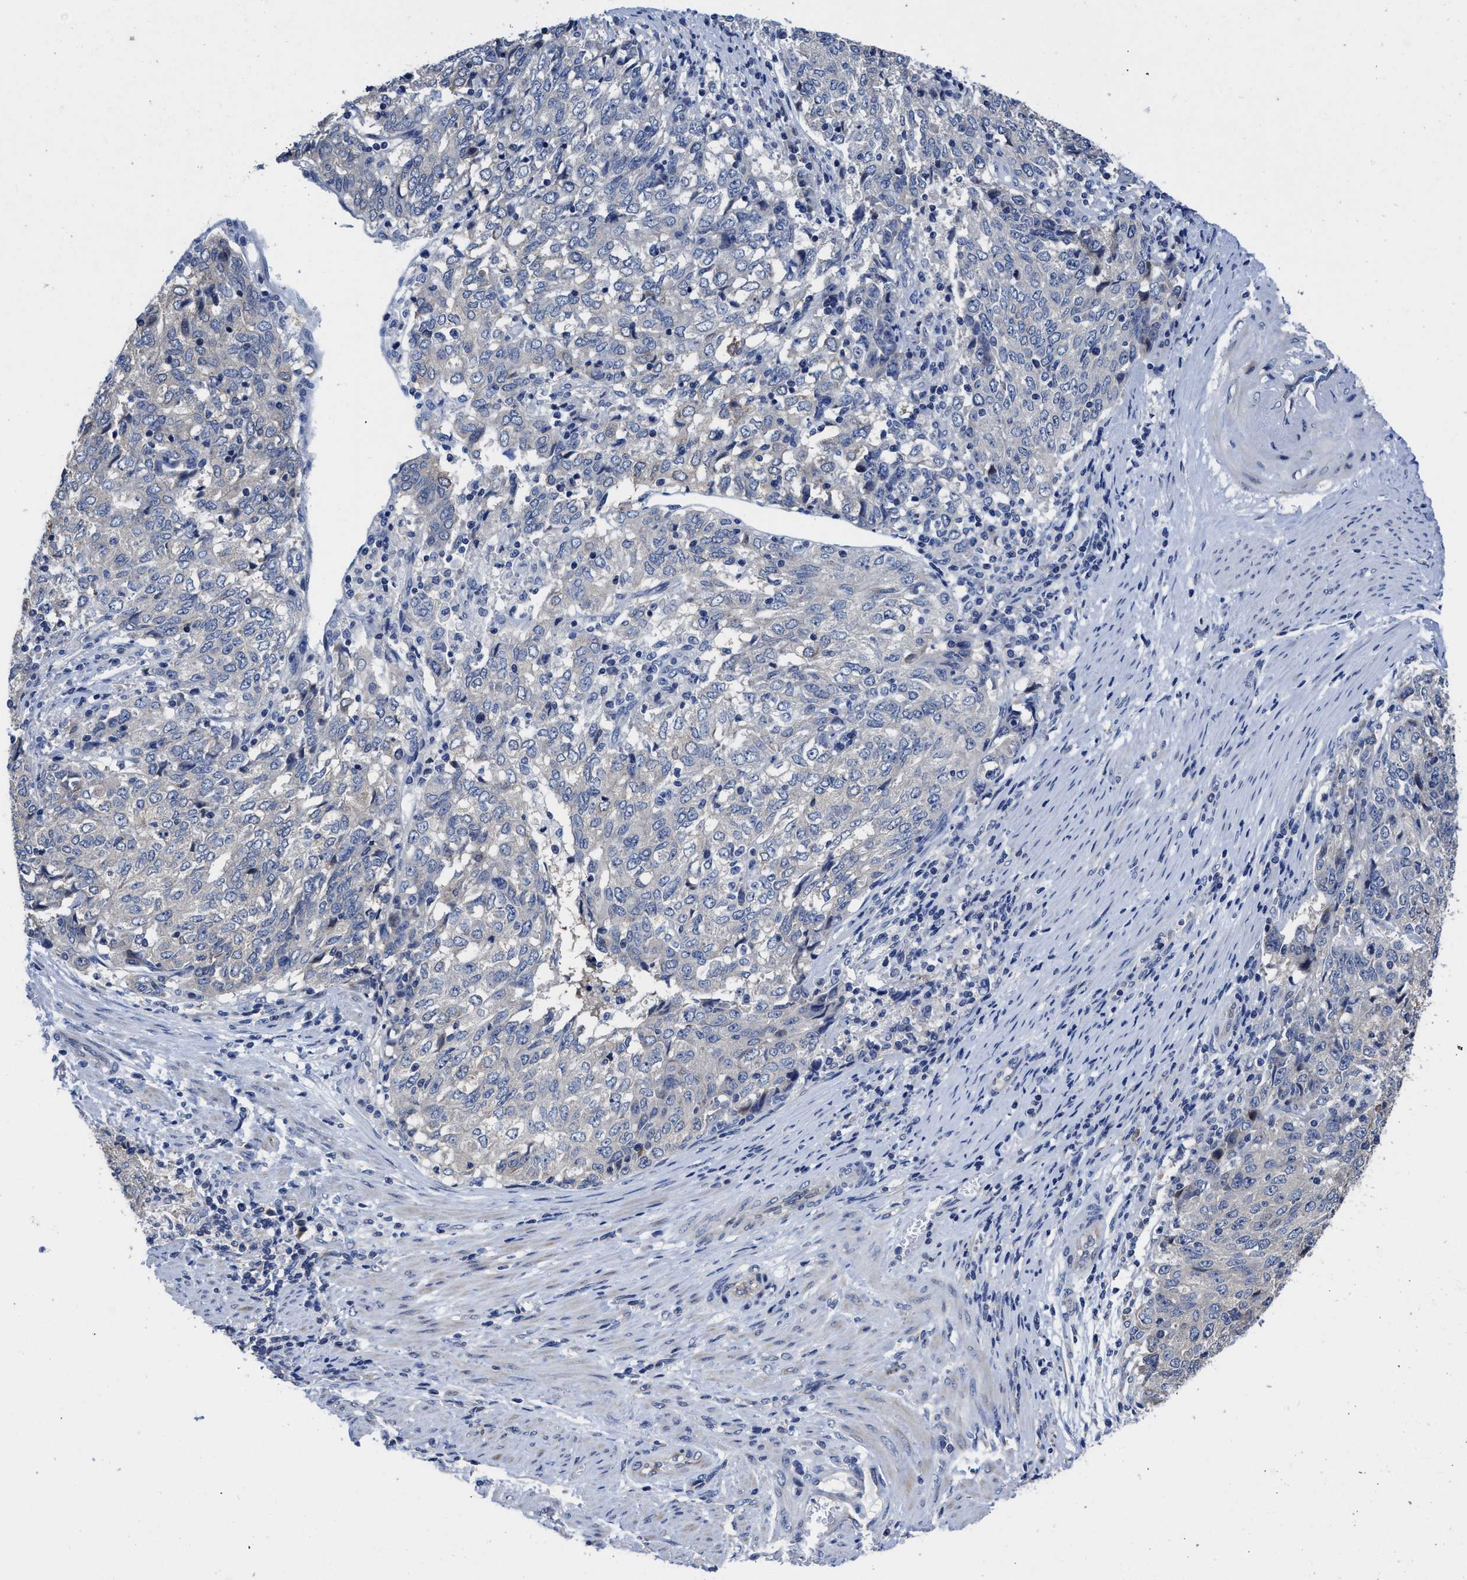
{"staining": {"intensity": "negative", "quantity": "none", "location": "none"}, "tissue": "endometrial cancer", "cell_type": "Tumor cells", "image_type": "cancer", "snomed": [{"axis": "morphology", "description": "Adenocarcinoma, NOS"}, {"axis": "topography", "description": "Endometrium"}], "caption": "Immunohistochemistry (IHC) of endometrial adenocarcinoma reveals no staining in tumor cells. (Immunohistochemistry, brightfield microscopy, high magnification).", "gene": "HOOK1", "patient": {"sex": "female", "age": 80}}